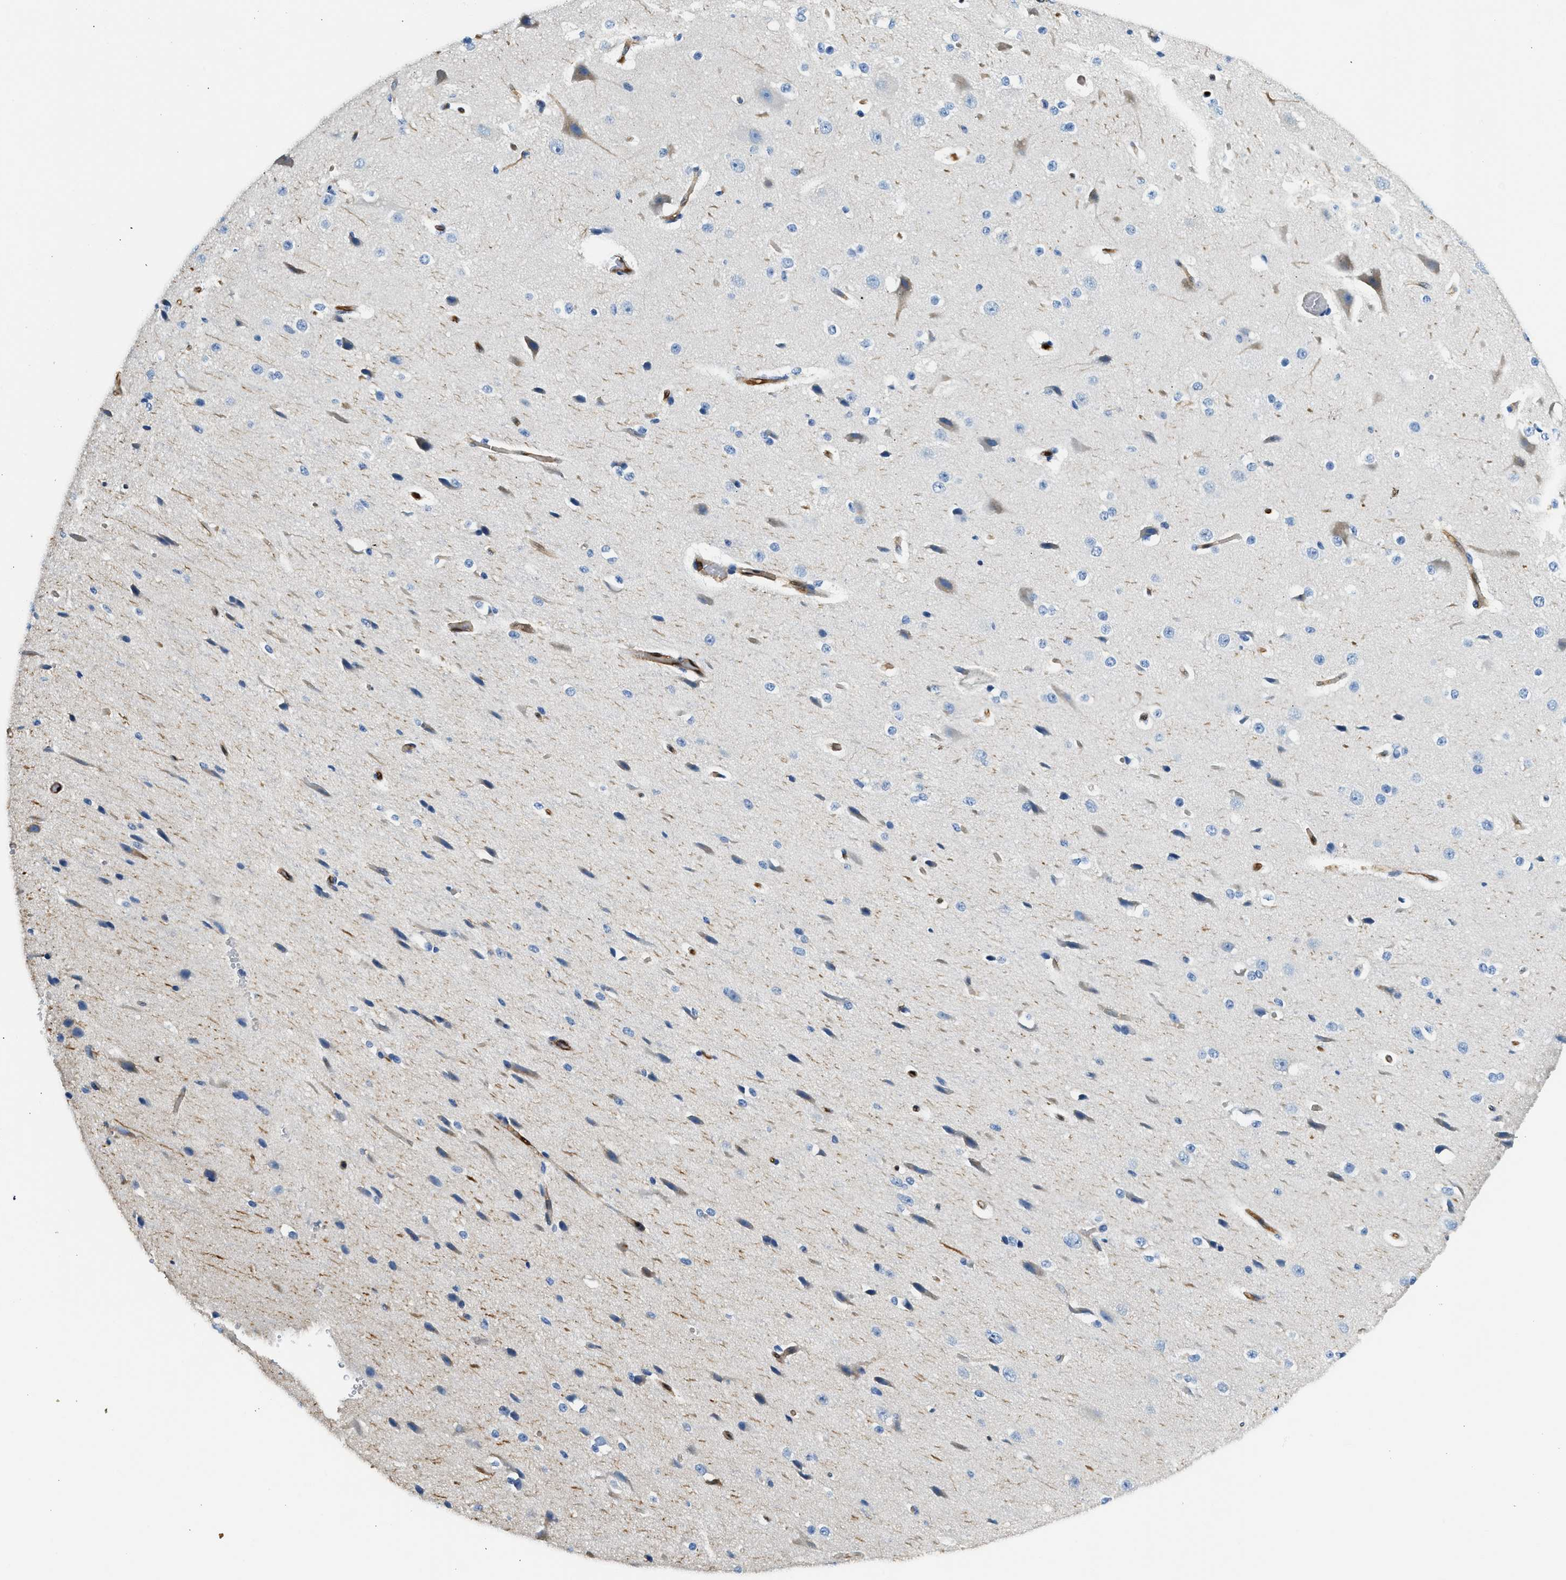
{"staining": {"intensity": "moderate", "quantity": ">75%", "location": "cytoplasmic/membranous"}, "tissue": "cerebral cortex", "cell_type": "Endothelial cells", "image_type": "normal", "snomed": [{"axis": "morphology", "description": "Normal tissue, NOS"}, {"axis": "morphology", "description": "Developmental malformation"}, {"axis": "topography", "description": "Cerebral cortex"}], "caption": "This photomicrograph demonstrates benign cerebral cortex stained with immunohistochemistry (IHC) to label a protein in brown. The cytoplasmic/membranous of endothelial cells show moderate positivity for the protein. Nuclei are counter-stained blue.", "gene": "ANXA3", "patient": {"sex": "female", "age": 30}}